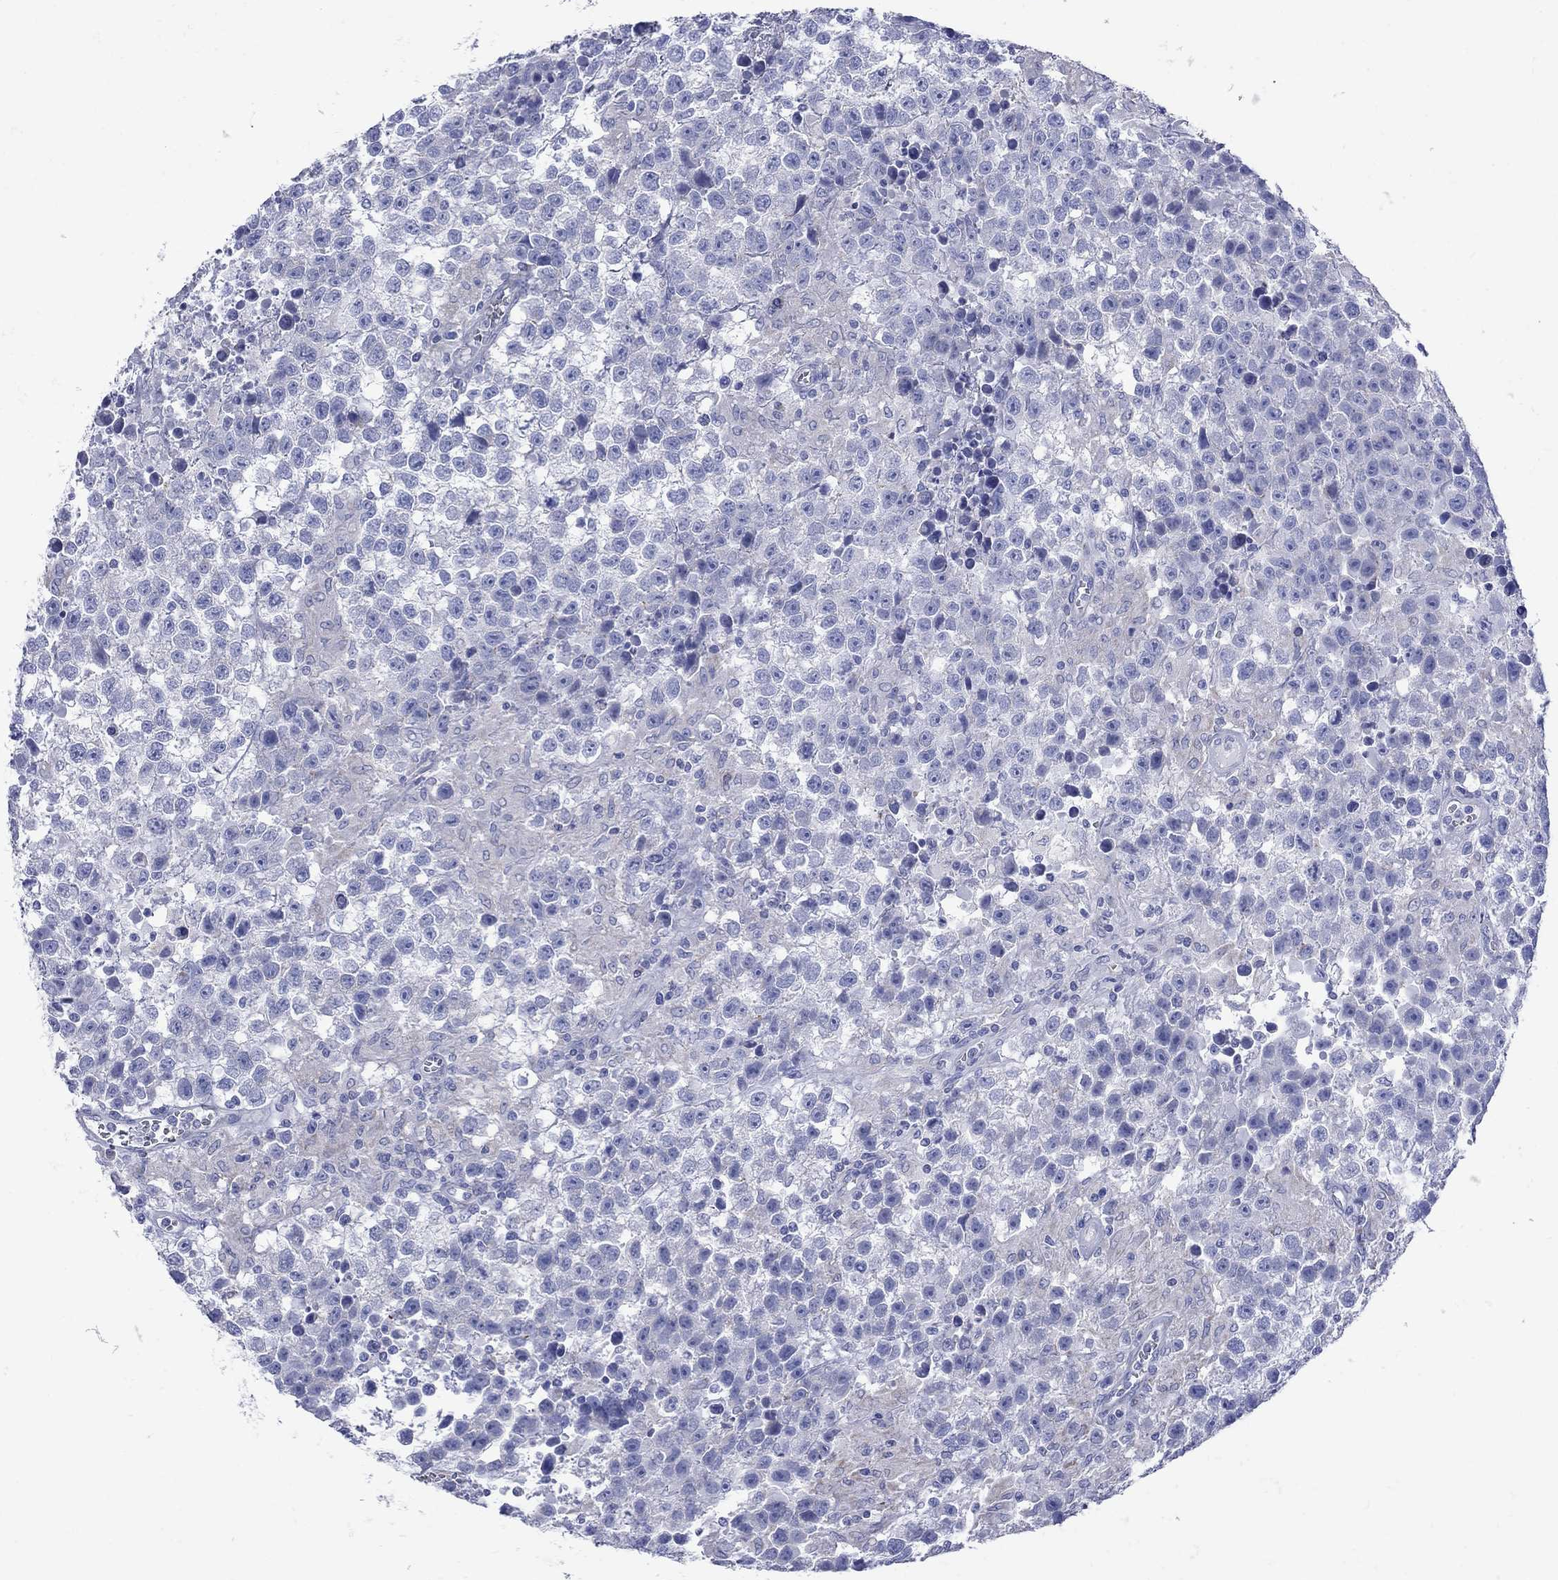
{"staining": {"intensity": "negative", "quantity": "none", "location": "none"}, "tissue": "testis cancer", "cell_type": "Tumor cells", "image_type": "cancer", "snomed": [{"axis": "morphology", "description": "Seminoma, NOS"}, {"axis": "topography", "description": "Testis"}], "caption": "Protein analysis of testis cancer (seminoma) exhibits no significant positivity in tumor cells. (DAB (3,3'-diaminobenzidine) immunohistochemistry (IHC), high magnification).", "gene": "PDZD3", "patient": {"sex": "male", "age": 43}}